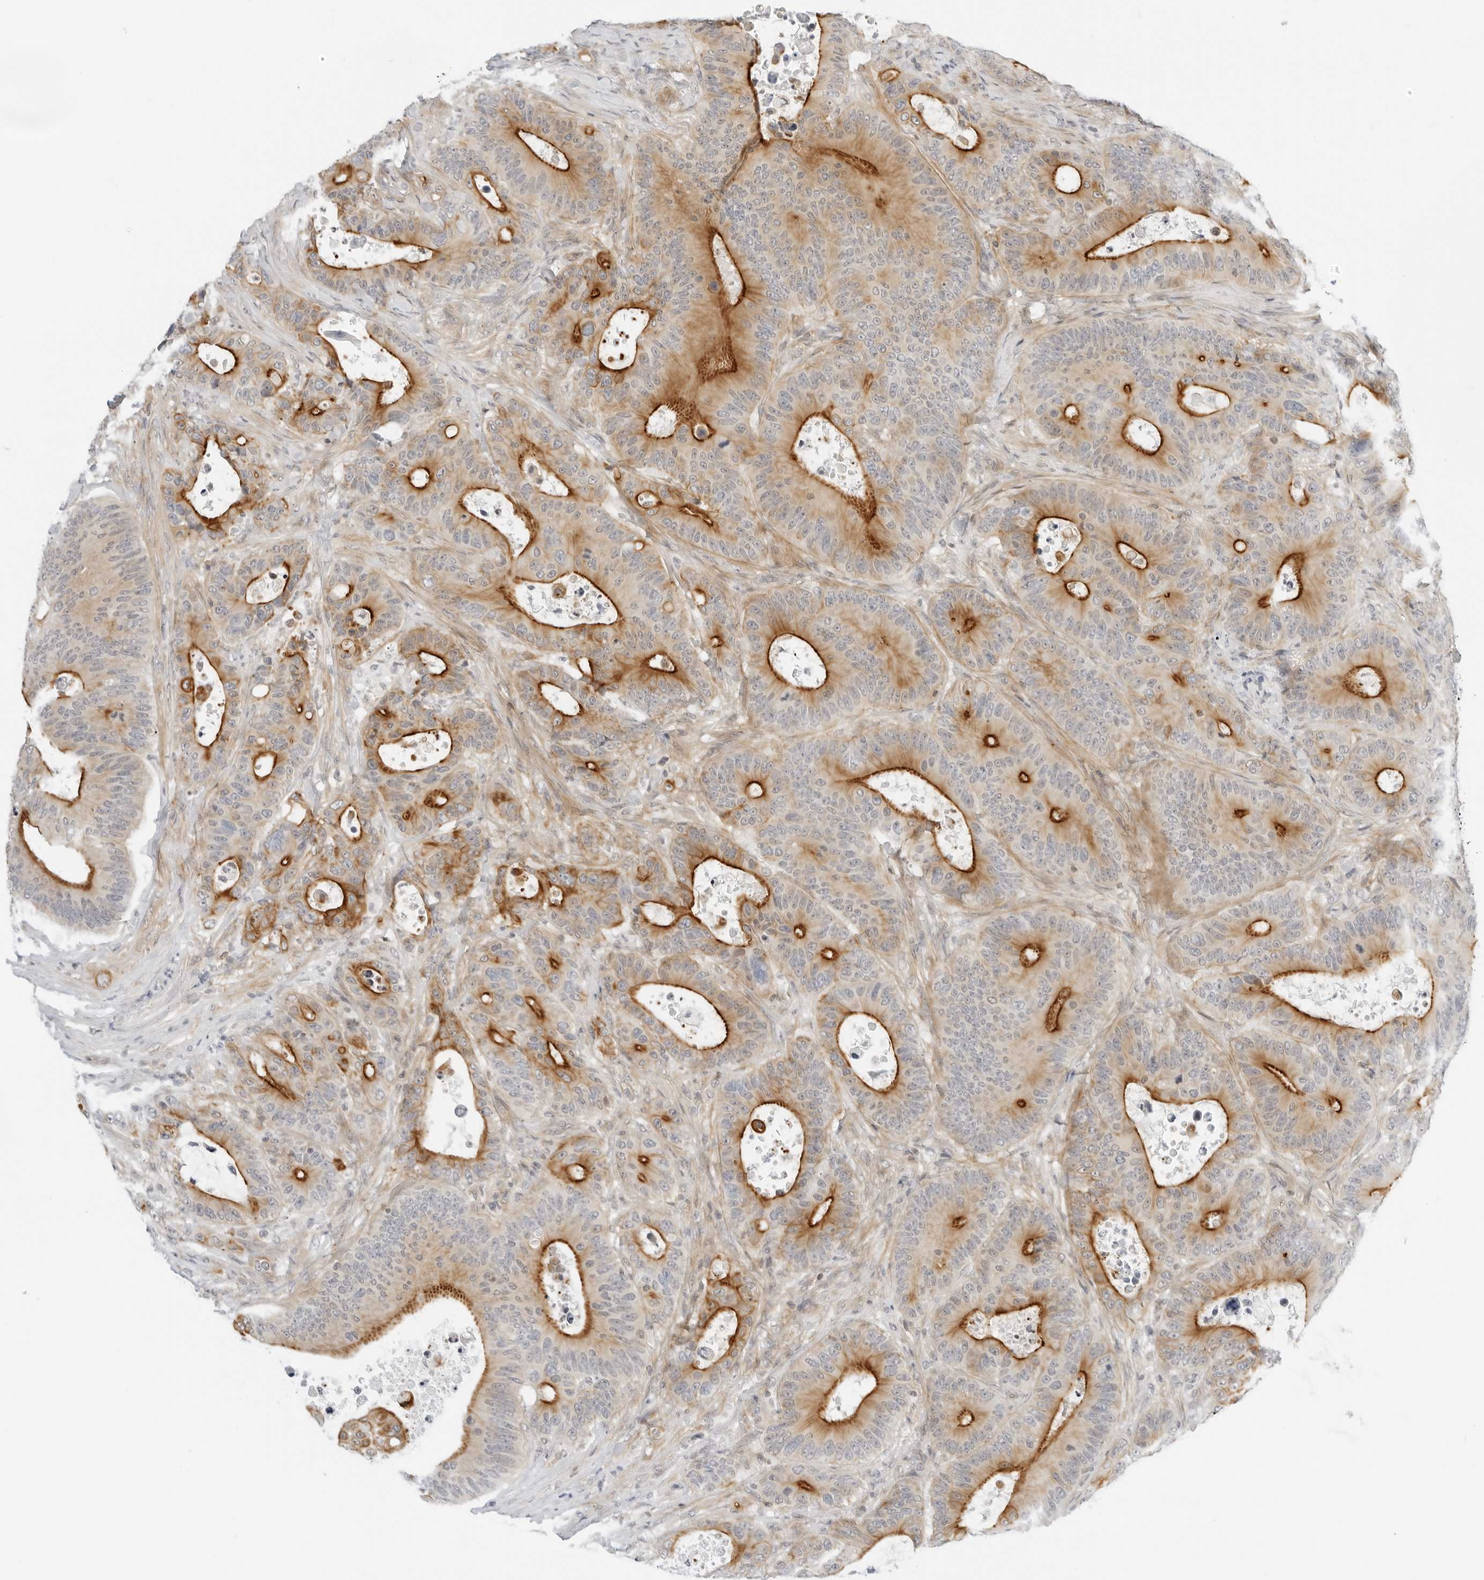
{"staining": {"intensity": "strong", "quantity": "25%-75%", "location": "cytoplasmic/membranous"}, "tissue": "colorectal cancer", "cell_type": "Tumor cells", "image_type": "cancer", "snomed": [{"axis": "morphology", "description": "Adenocarcinoma, NOS"}, {"axis": "topography", "description": "Colon"}], "caption": "The histopathology image exhibits immunohistochemical staining of colorectal cancer. There is strong cytoplasmic/membranous positivity is identified in approximately 25%-75% of tumor cells. The protein is shown in brown color, while the nuclei are stained blue.", "gene": "OSCP1", "patient": {"sex": "male", "age": 83}}